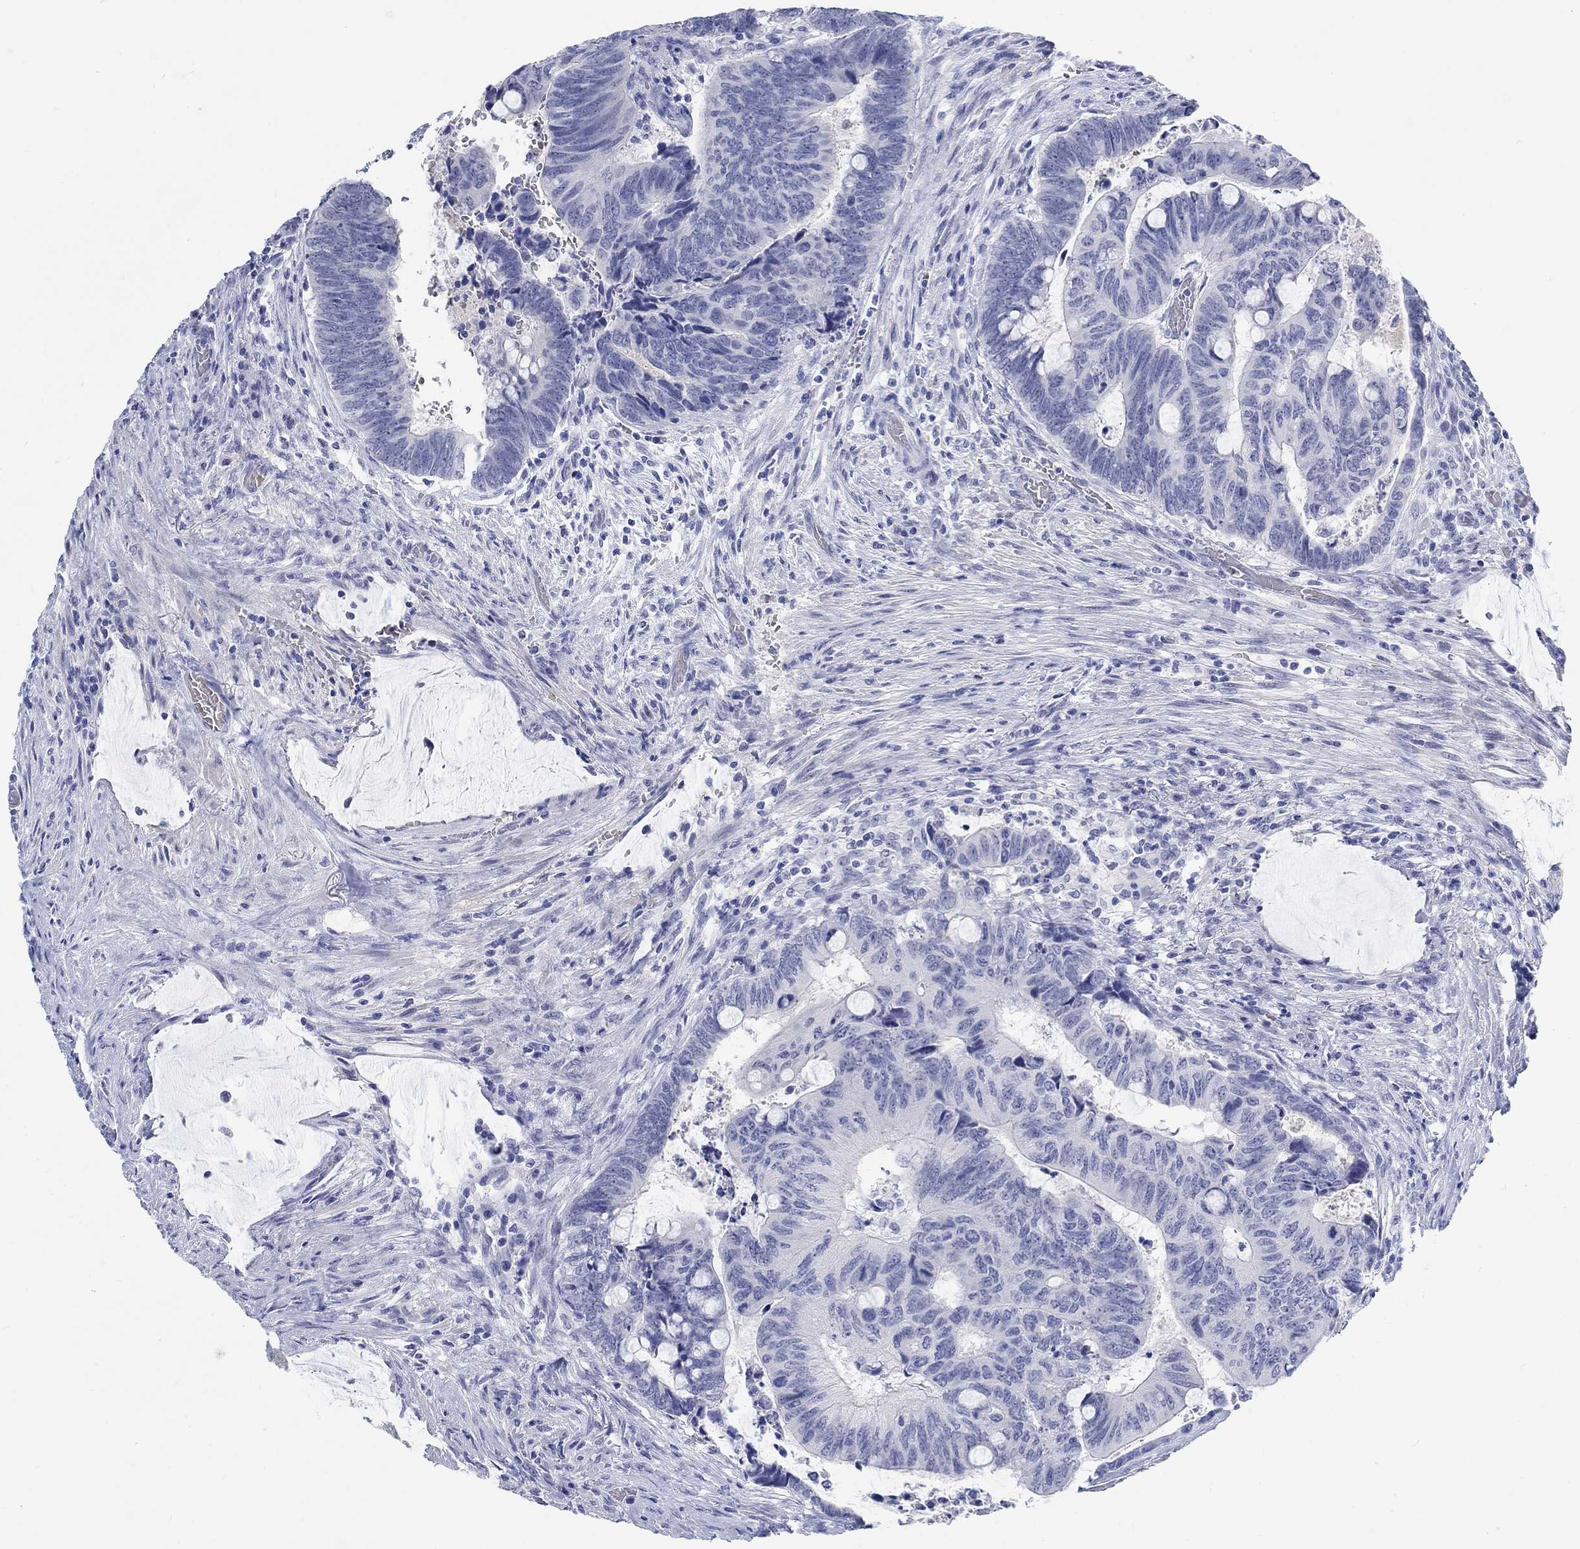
{"staining": {"intensity": "weak", "quantity": "<25%", "location": "cytoplasmic/membranous"}, "tissue": "colorectal cancer", "cell_type": "Tumor cells", "image_type": "cancer", "snomed": [{"axis": "morphology", "description": "Normal tissue, NOS"}, {"axis": "morphology", "description": "Adenocarcinoma, NOS"}, {"axis": "topography", "description": "Rectum"}], "caption": "Image shows no protein staining in tumor cells of colorectal adenocarcinoma tissue.", "gene": "GRIA3", "patient": {"sex": "male", "age": 92}}